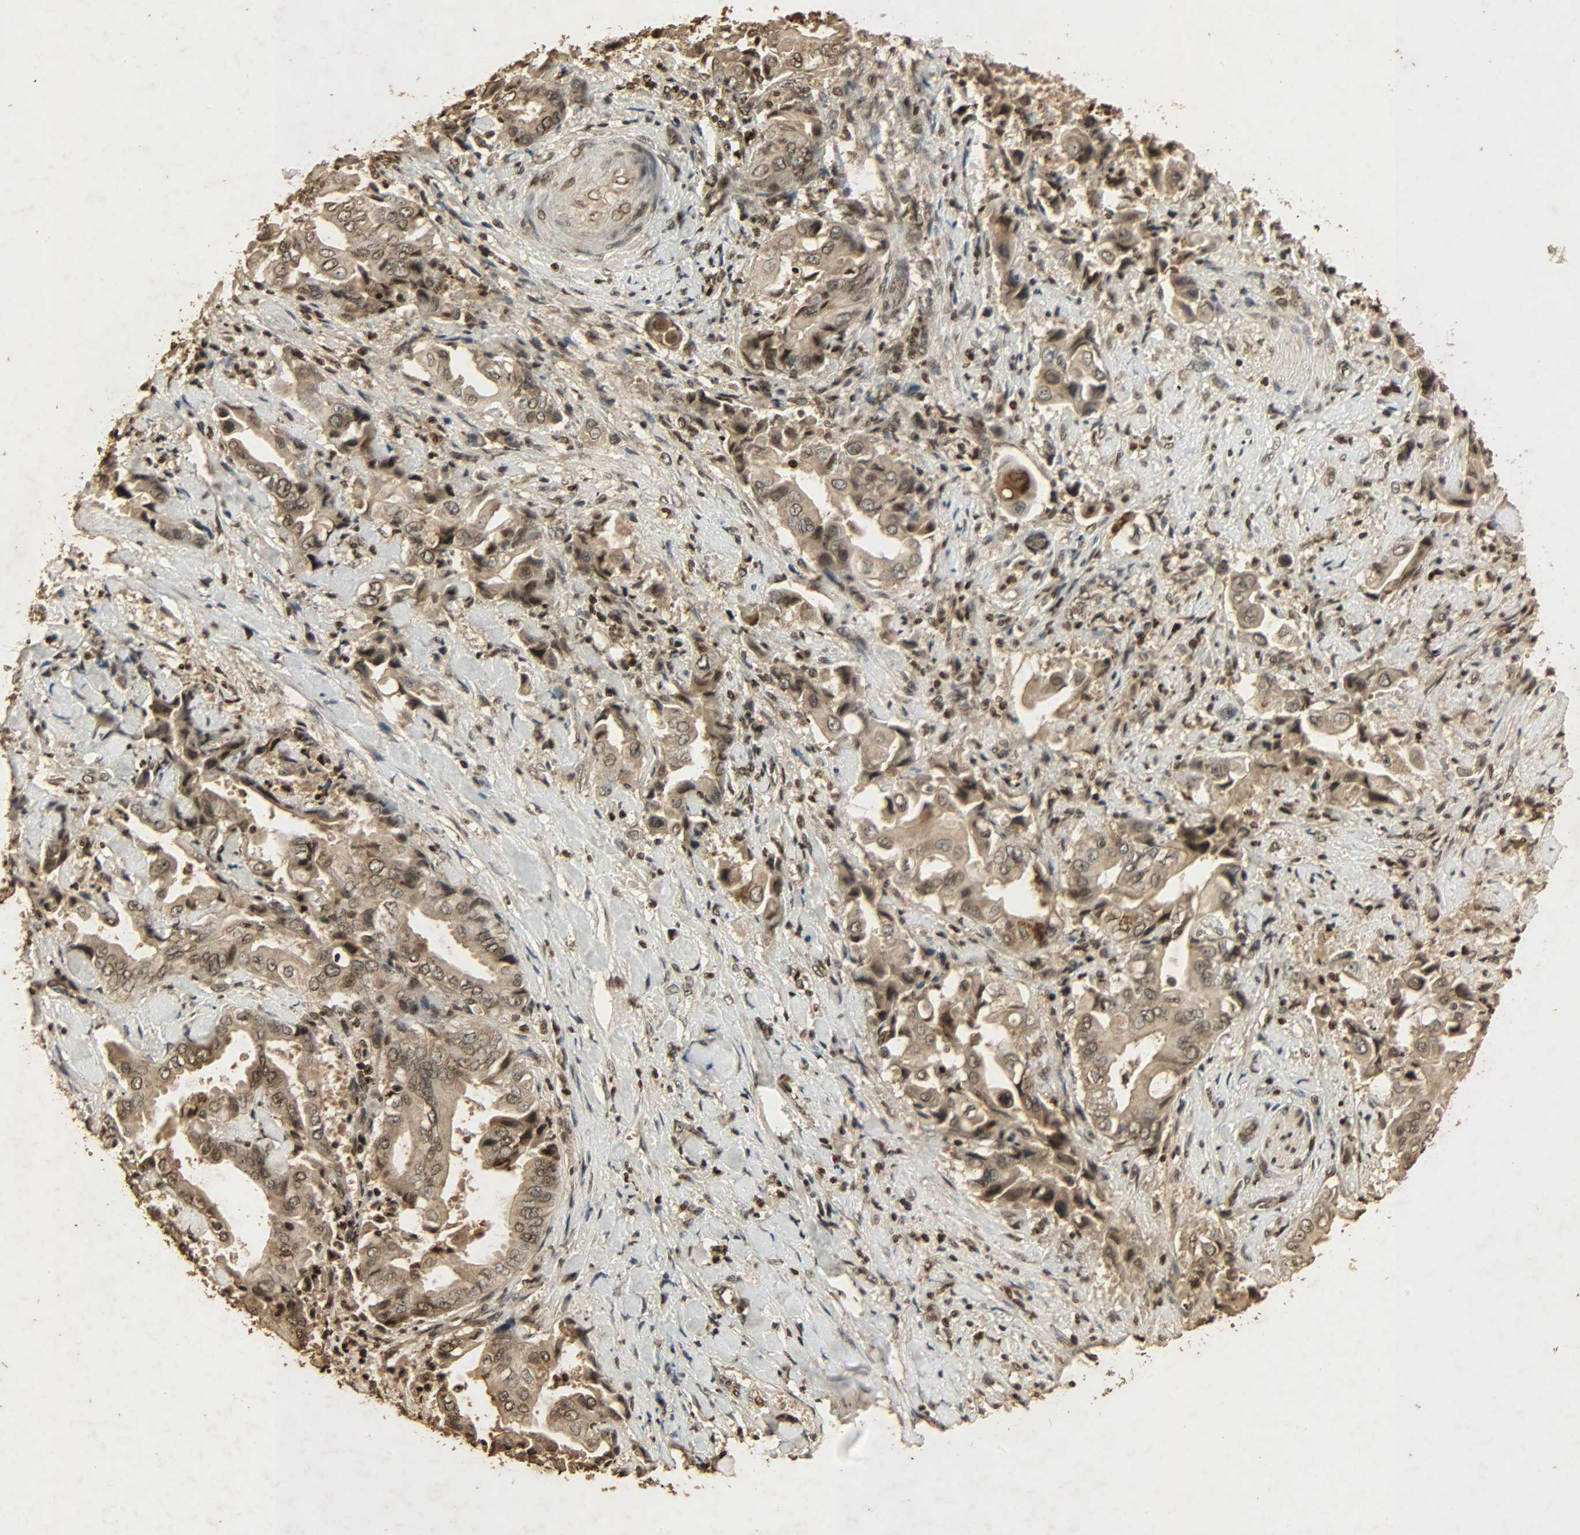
{"staining": {"intensity": "moderate", "quantity": ">75%", "location": "cytoplasmic/membranous,nuclear"}, "tissue": "liver cancer", "cell_type": "Tumor cells", "image_type": "cancer", "snomed": [{"axis": "morphology", "description": "Cholangiocarcinoma"}, {"axis": "topography", "description": "Liver"}], "caption": "Liver cholangiocarcinoma stained with immunohistochemistry (IHC) demonstrates moderate cytoplasmic/membranous and nuclear staining in about >75% of tumor cells.", "gene": "PPP3R1", "patient": {"sex": "male", "age": 58}}